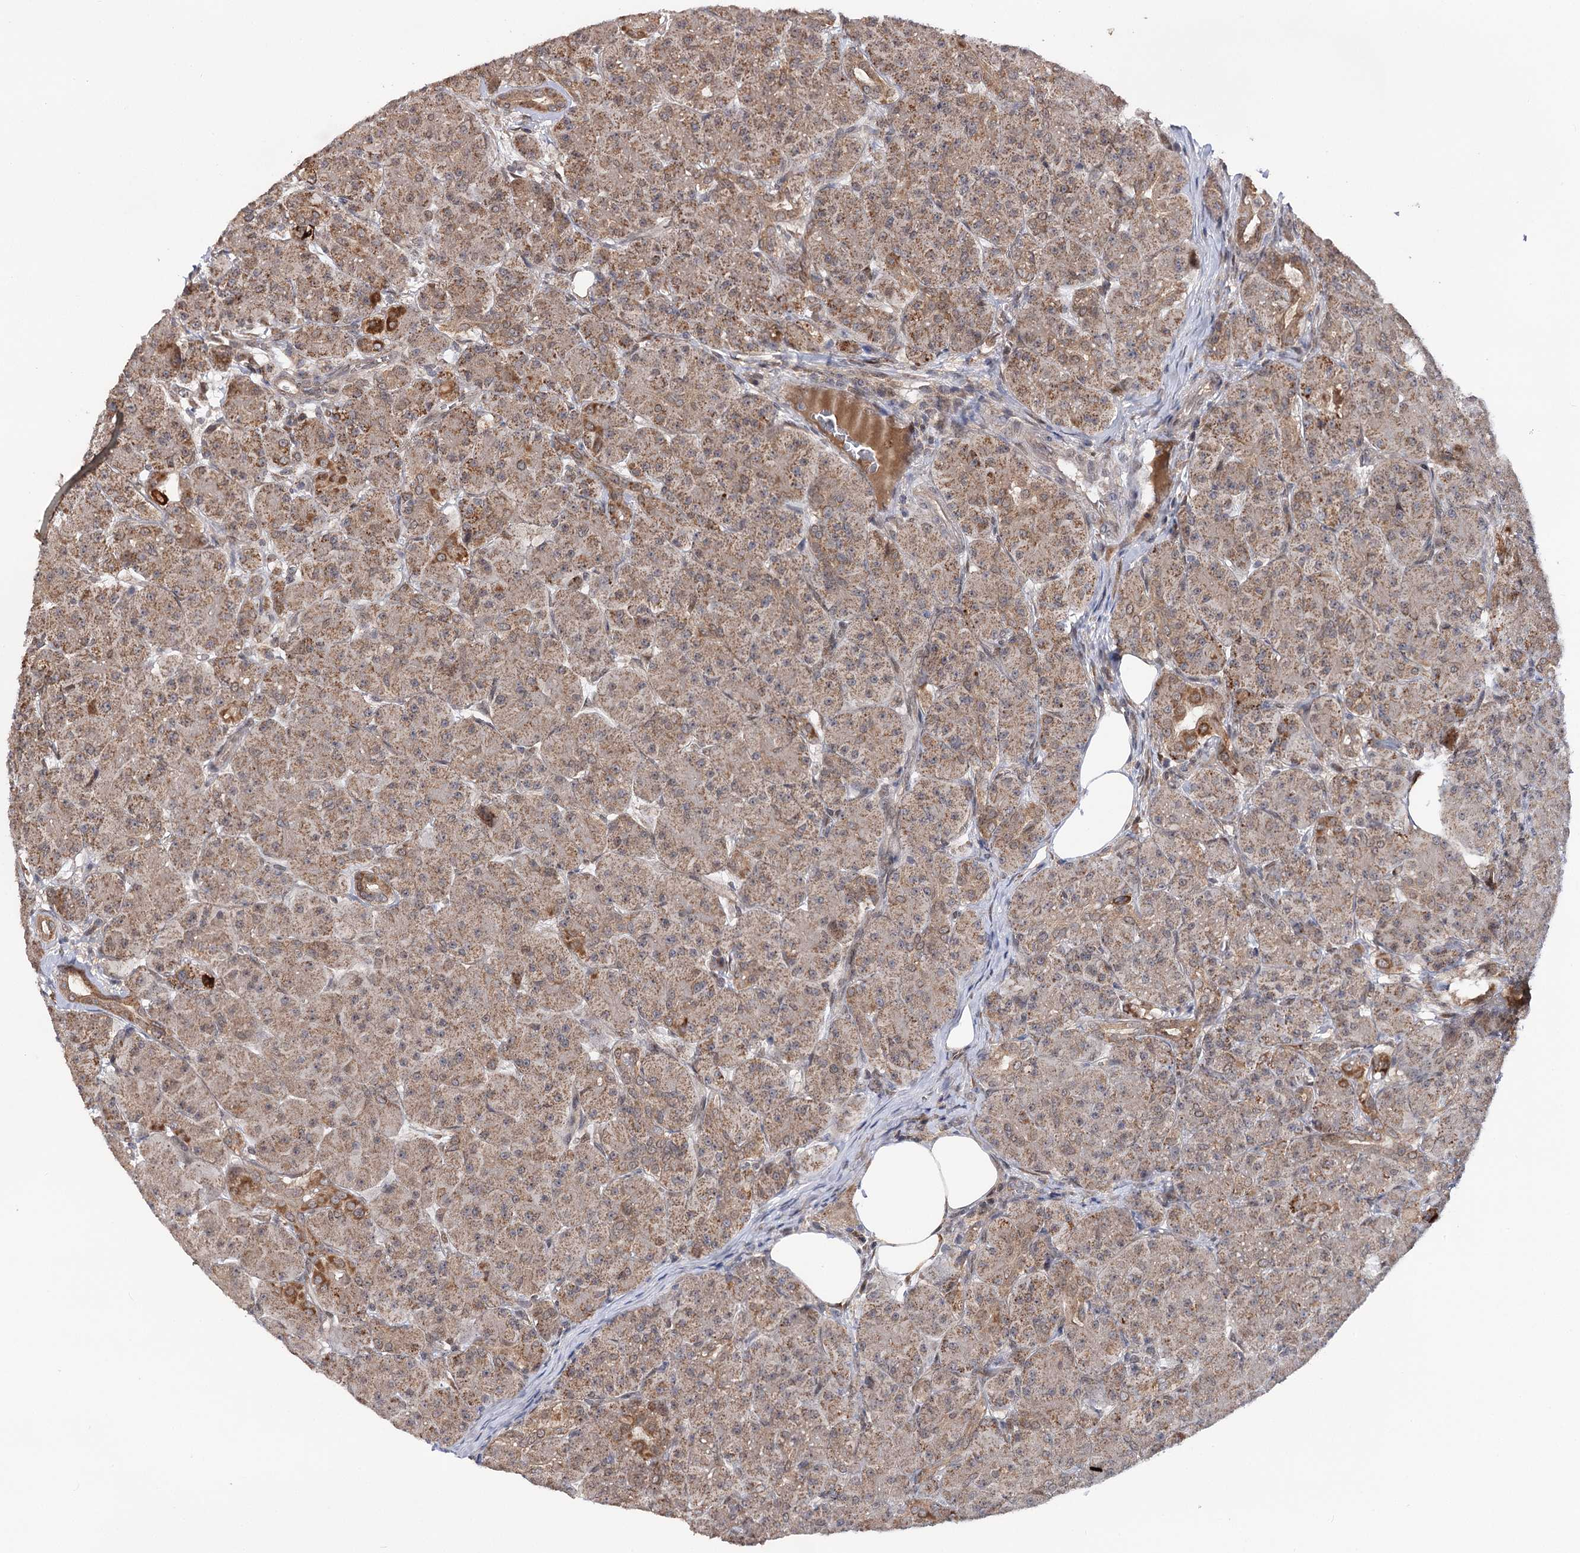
{"staining": {"intensity": "moderate", "quantity": ">75%", "location": "cytoplasmic/membranous"}, "tissue": "pancreas", "cell_type": "Exocrine glandular cells", "image_type": "normal", "snomed": [{"axis": "morphology", "description": "Normal tissue, NOS"}, {"axis": "topography", "description": "Pancreas"}], "caption": "An immunohistochemistry image of normal tissue is shown. Protein staining in brown shows moderate cytoplasmic/membranous positivity in pancreas within exocrine glandular cells. Immunohistochemistry stains the protein of interest in brown and the nuclei are stained blue.", "gene": "MSANTD2", "patient": {"sex": "male", "age": 63}}